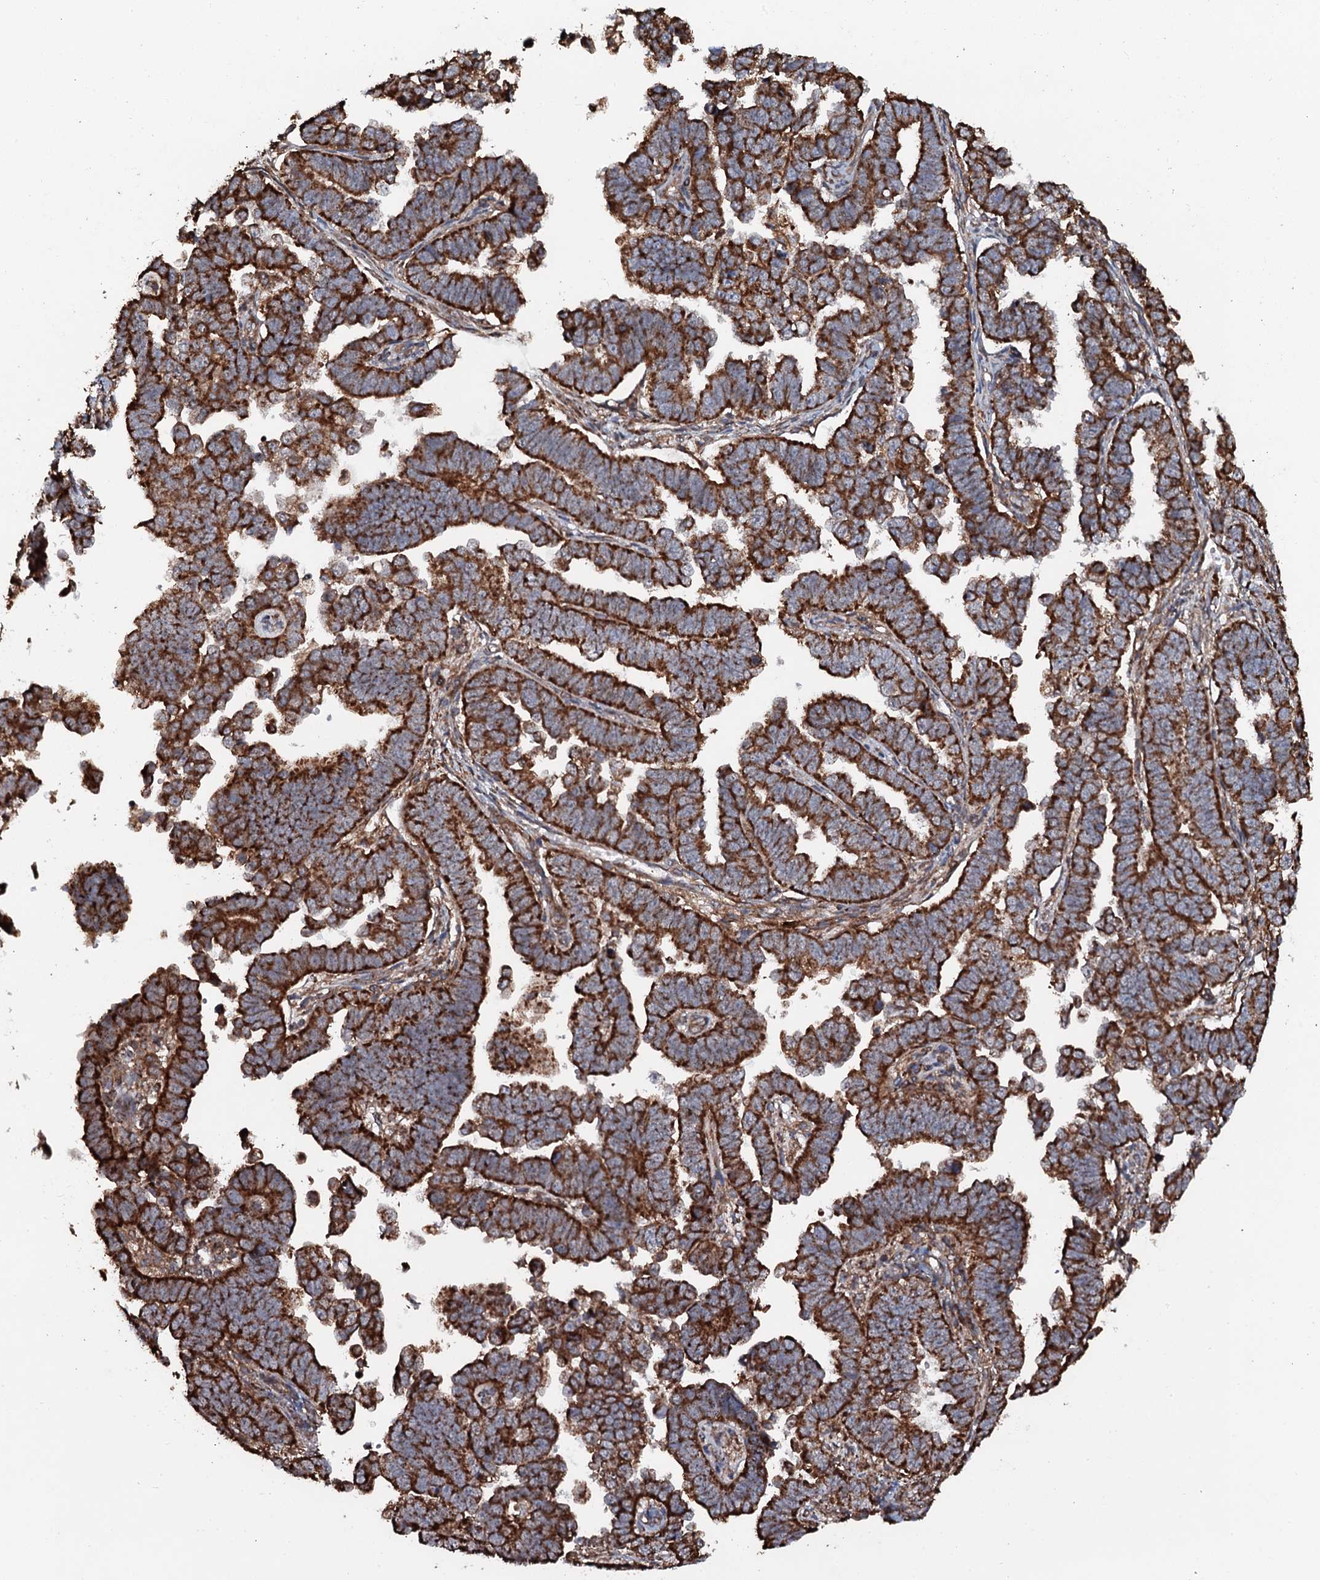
{"staining": {"intensity": "strong", "quantity": ">75%", "location": "cytoplasmic/membranous"}, "tissue": "endometrial cancer", "cell_type": "Tumor cells", "image_type": "cancer", "snomed": [{"axis": "morphology", "description": "Adenocarcinoma, NOS"}, {"axis": "topography", "description": "Endometrium"}], "caption": "Protein expression analysis of human endometrial cancer reveals strong cytoplasmic/membranous positivity in about >75% of tumor cells.", "gene": "VWA8", "patient": {"sex": "female", "age": 75}}